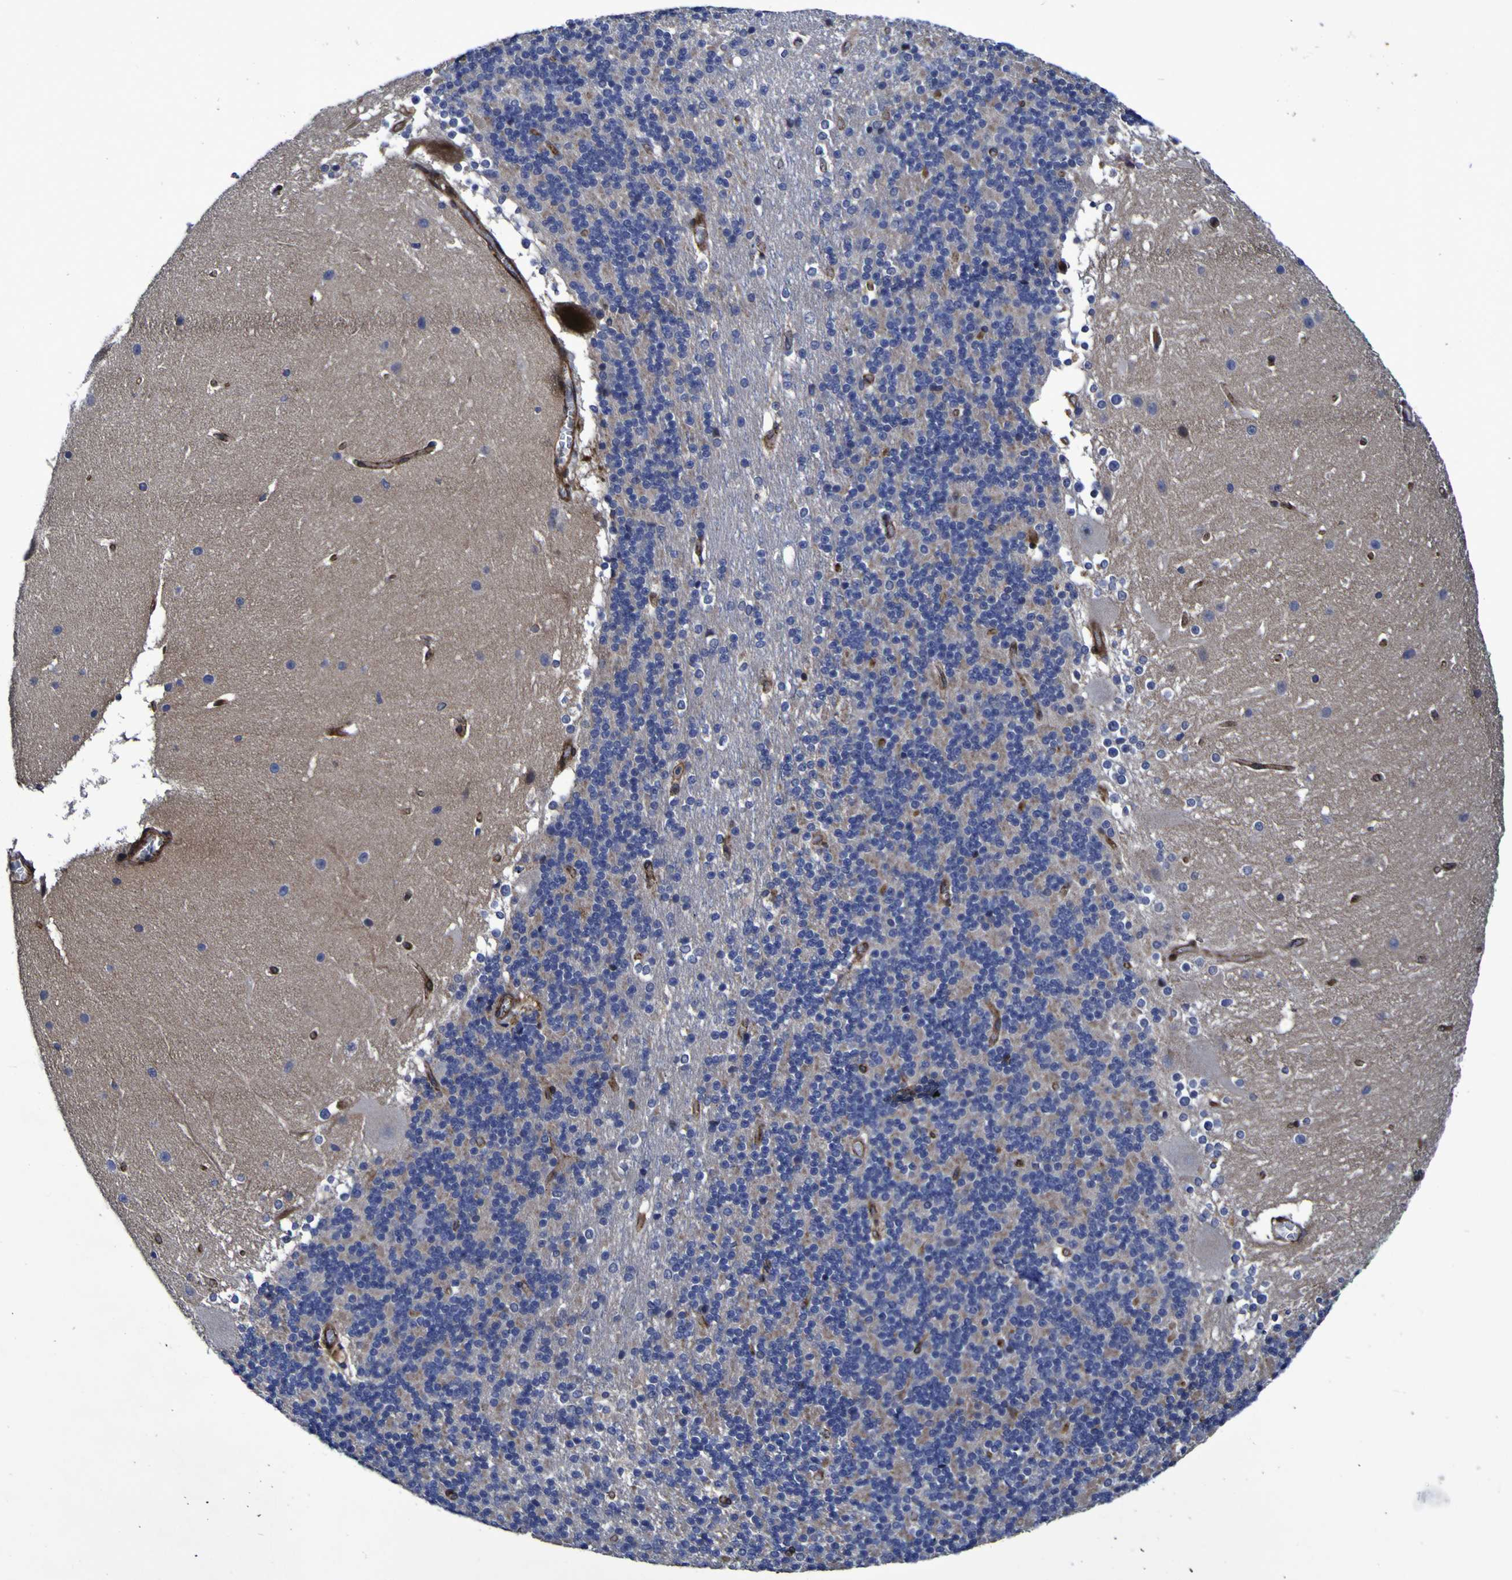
{"staining": {"intensity": "negative", "quantity": "none", "location": "none"}, "tissue": "cerebellum", "cell_type": "Cells in granular layer", "image_type": "normal", "snomed": [{"axis": "morphology", "description": "Normal tissue, NOS"}, {"axis": "topography", "description": "Cerebellum"}], "caption": "Immunohistochemical staining of unremarkable human cerebellum demonstrates no significant staining in cells in granular layer. (Stains: DAB (3,3'-diaminobenzidine) IHC with hematoxylin counter stain, Microscopy: brightfield microscopy at high magnification).", "gene": "MGLL", "patient": {"sex": "female", "age": 19}}